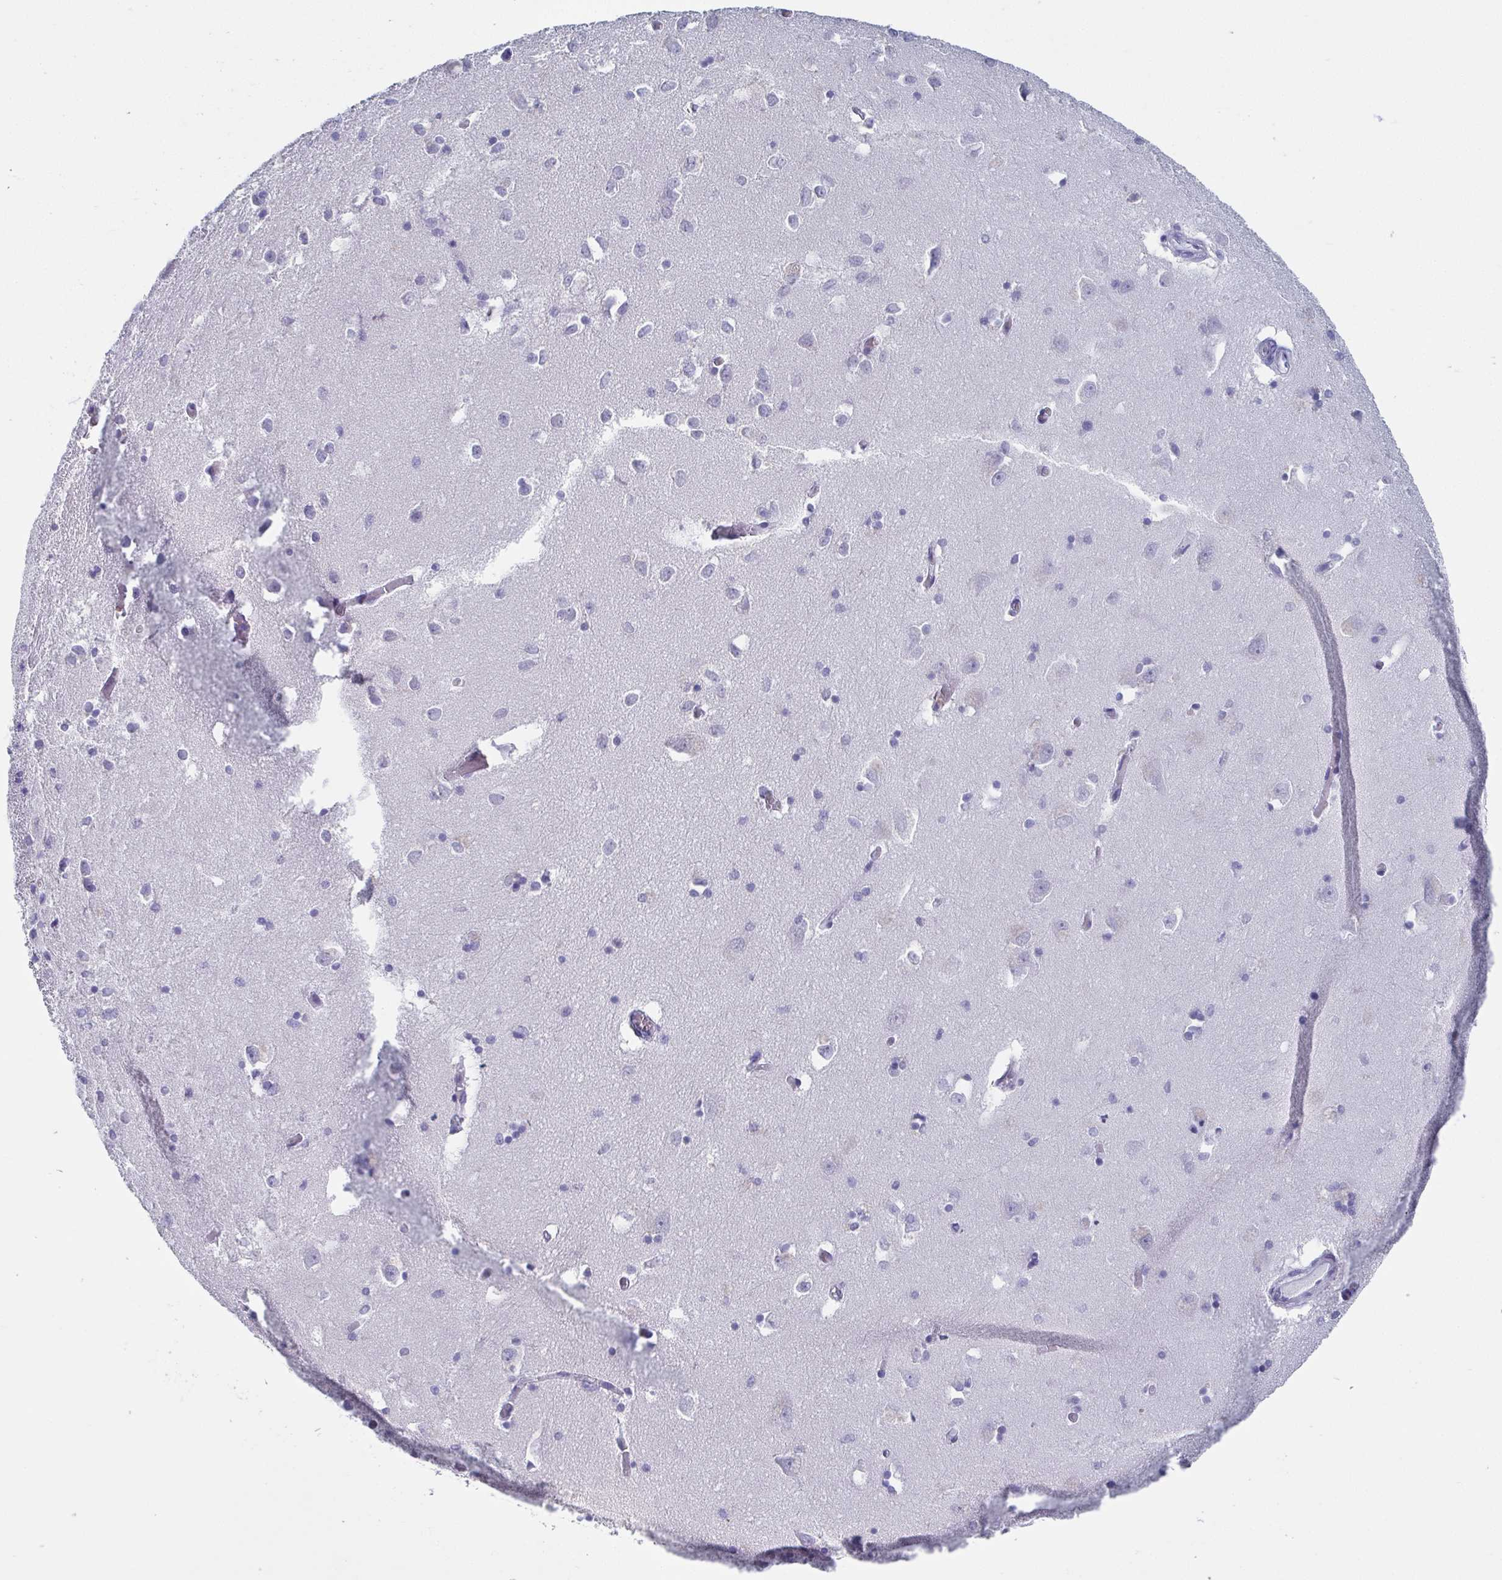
{"staining": {"intensity": "negative", "quantity": "none", "location": "none"}, "tissue": "caudate", "cell_type": "Glial cells", "image_type": "normal", "snomed": [{"axis": "morphology", "description": "Normal tissue, NOS"}, {"axis": "topography", "description": "Lateral ventricle wall"}, {"axis": "topography", "description": "Hippocampus"}], "caption": "DAB immunohistochemical staining of unremarkable caudate shows no significant positivity in glial cells. (DAB (3,3'-diaminobenzidine) immunohistochemistry, high magnification).", "gene": "SCGN", "patient": {"sex": "female", "age": 63}}